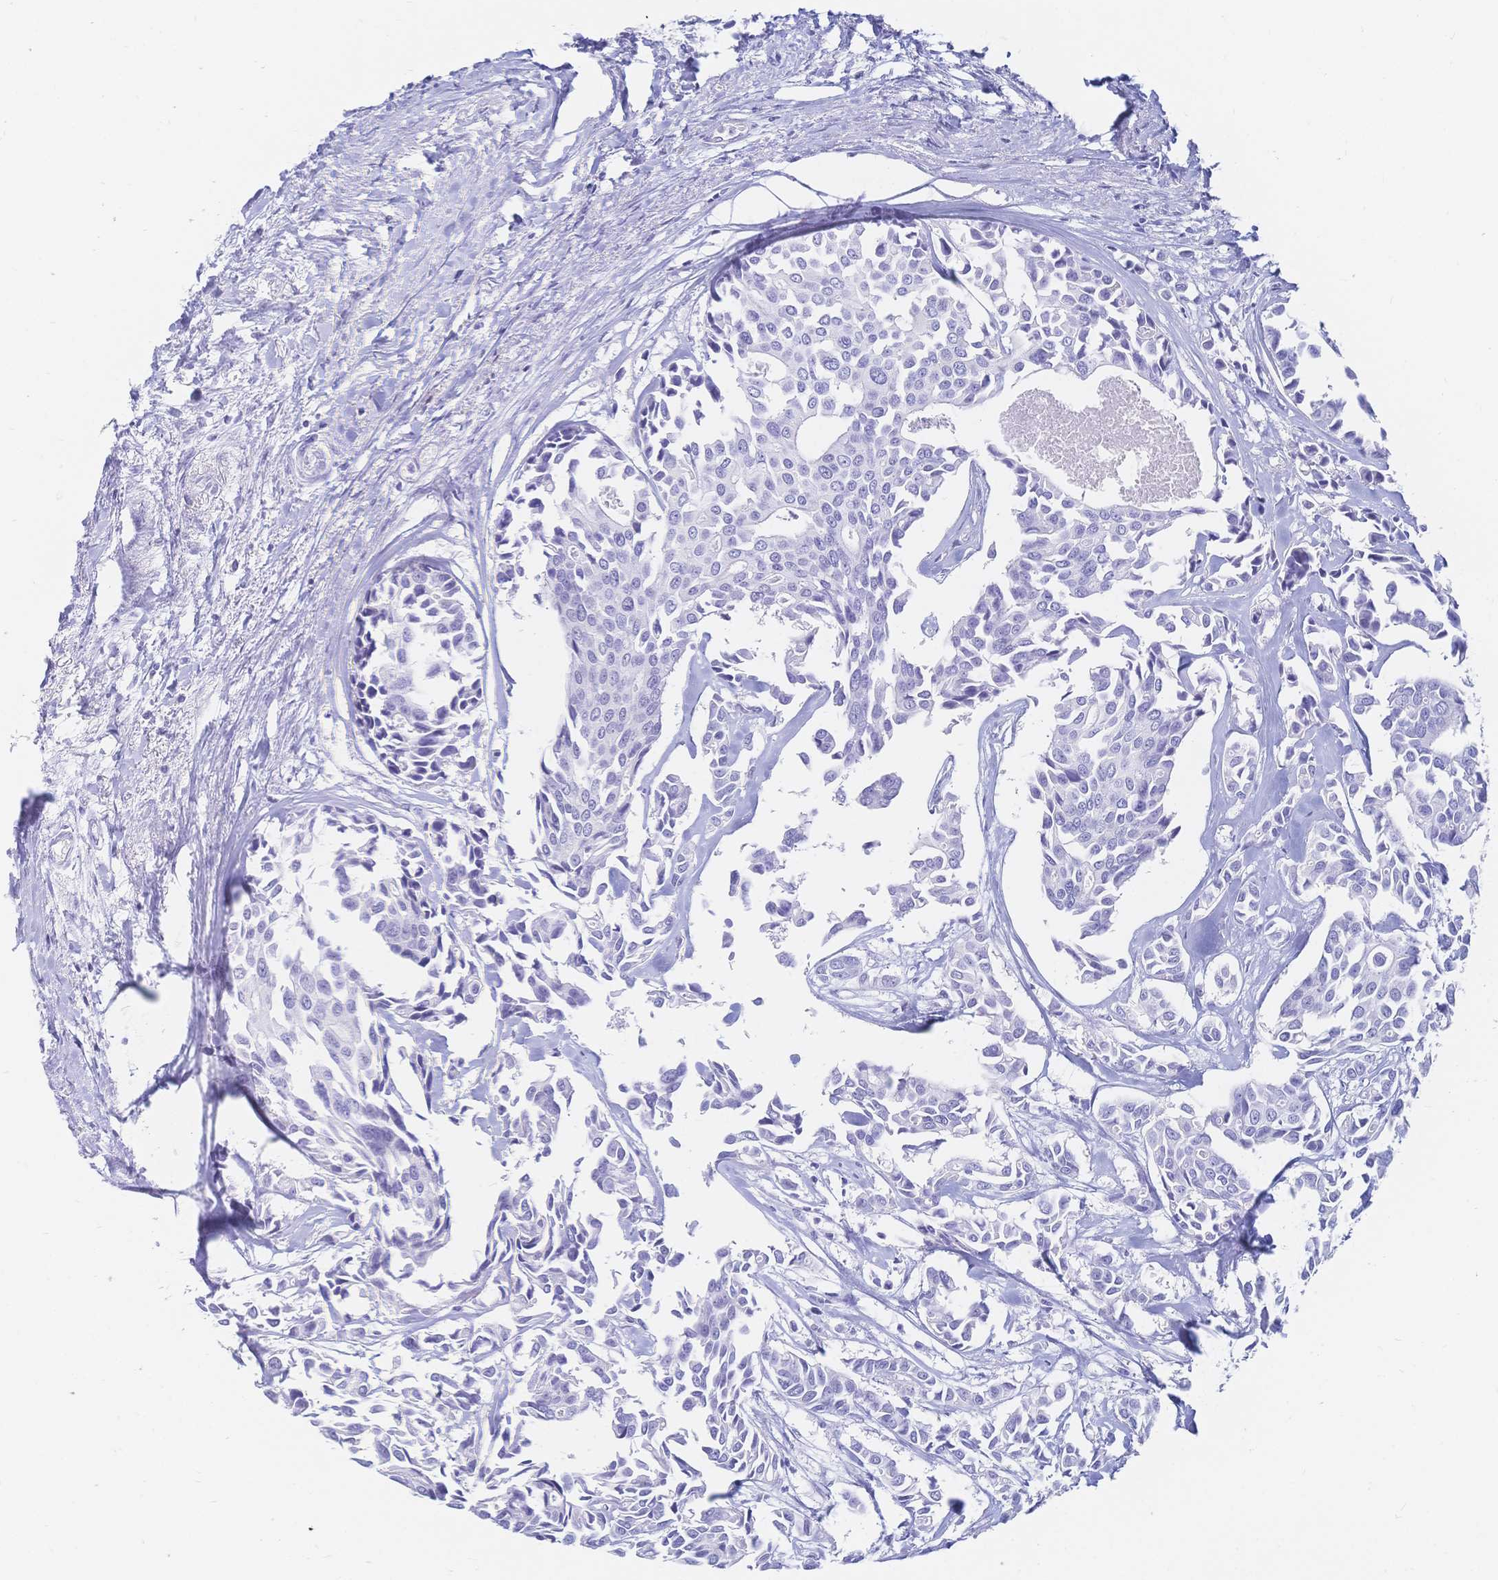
{"staining": {"intensity": "negative", "quantity": "none", "location": "none"}, "tissue": "breast cancer", "cell_type": "Tumor cells", "image_type": "cancer", "snomed": [{"axis": "morphology", "description": "Duct carcinoma"}, {"axis": "topography", "description": "Breast"}], "caption": "This is an IHC image of infiltrating ductal carcinoma (breast). There is no staining in tumor cells.", "gene": "MEP1B", "patient": {"sex": "female", "age": 54}}